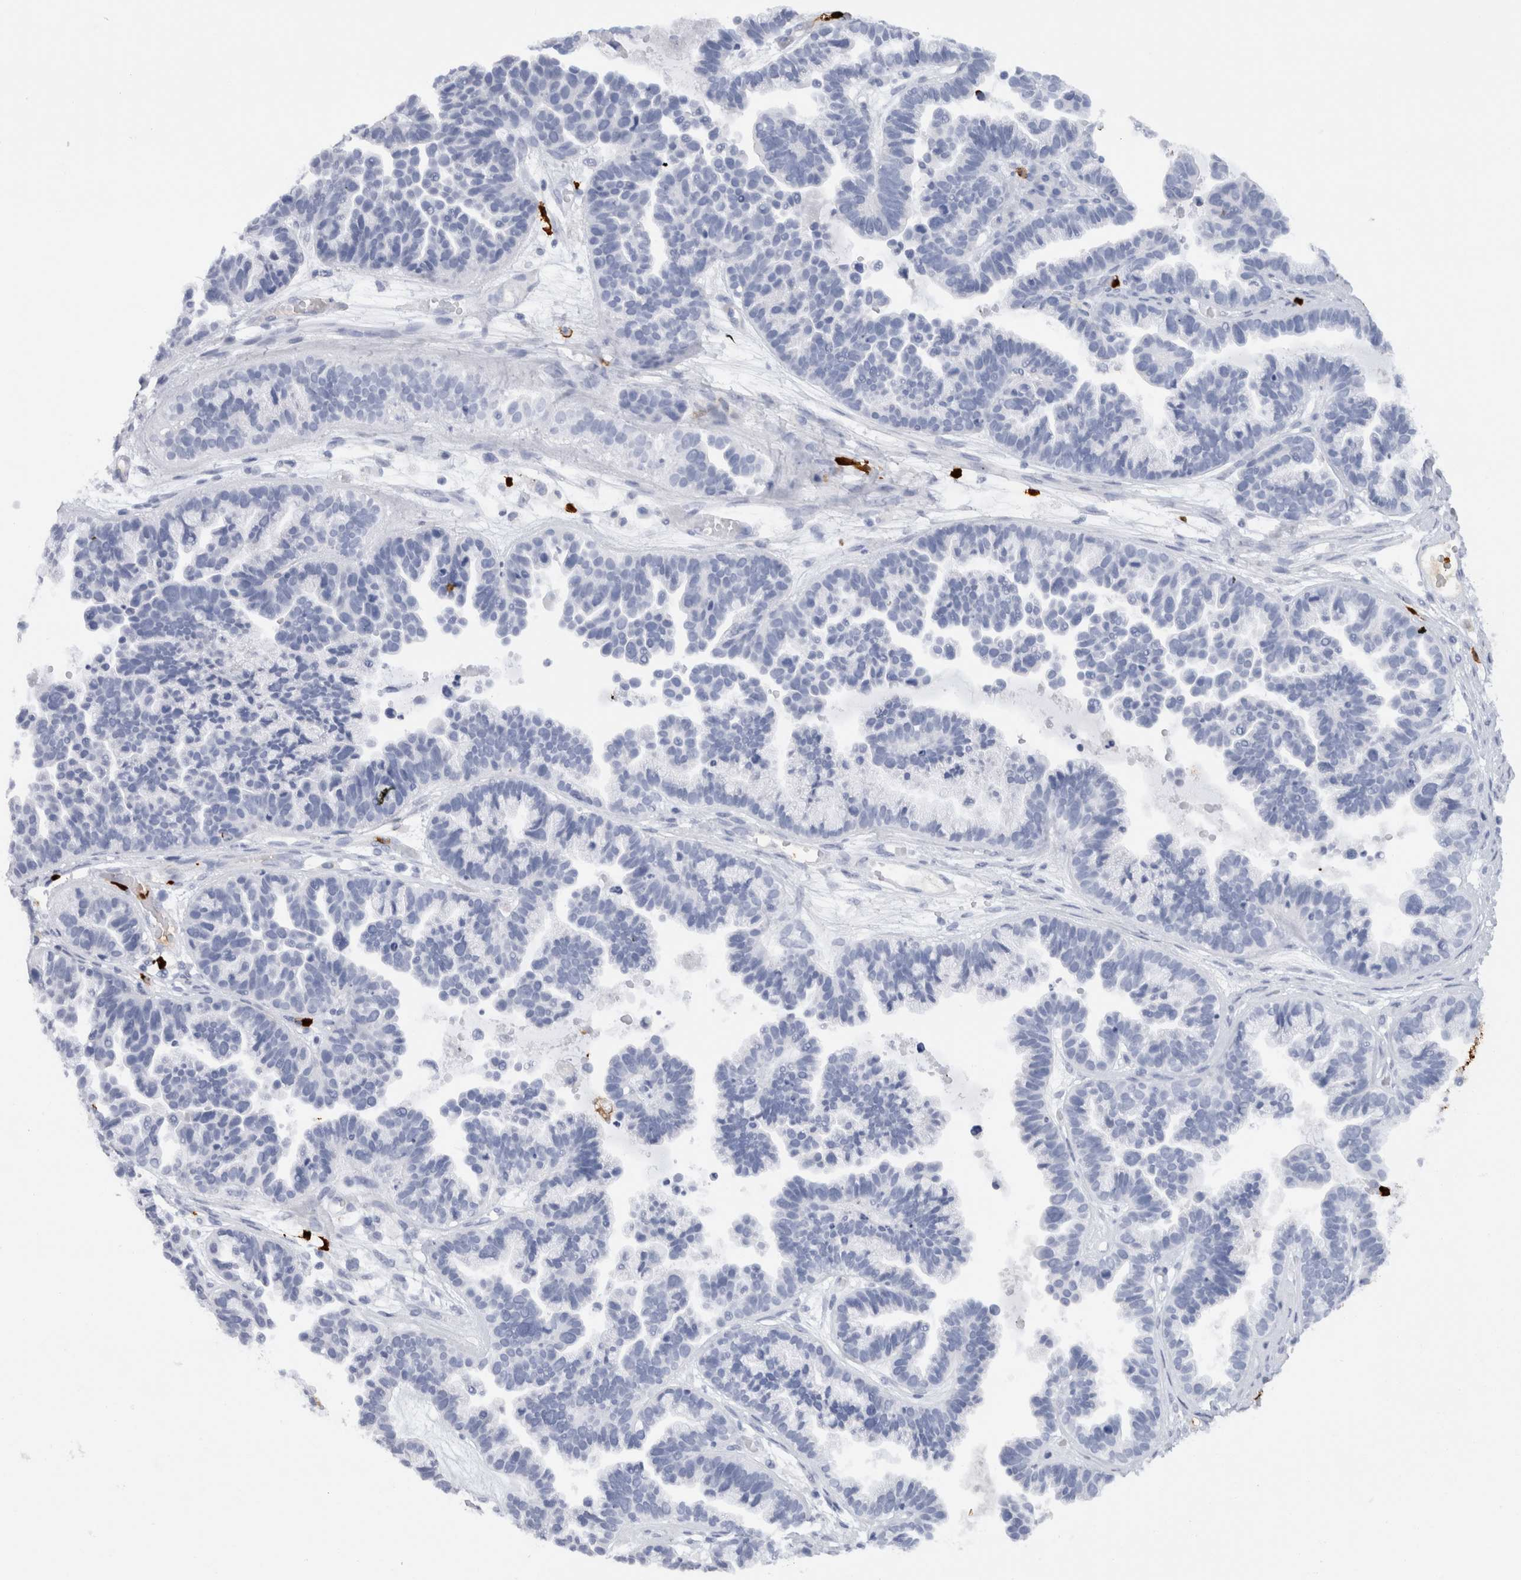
{"staining": {"intensity": "negative", "quantity": "none", "location": "none"}, "tissue": "ovarian cancer", "cell_type": "Tumor cells", "image_type": "cancer", "snomed": [{"axis": "morphology", "description": "Cystadenocarcinoma, serous, NOS"}, {"axis": "topography", "description": "Ovary"}], "caption": "High magnification brightfield microscopy of ovarian cancer (serous cystadenocarcinoma) stained with DAB (3,3'-diaminobenzidine) (brown) and counterstained with hematoxylin (blue): tumor cells show no significant staining.", "gene": "S100A8", "patient": {"sex": "female", "age": 56}}